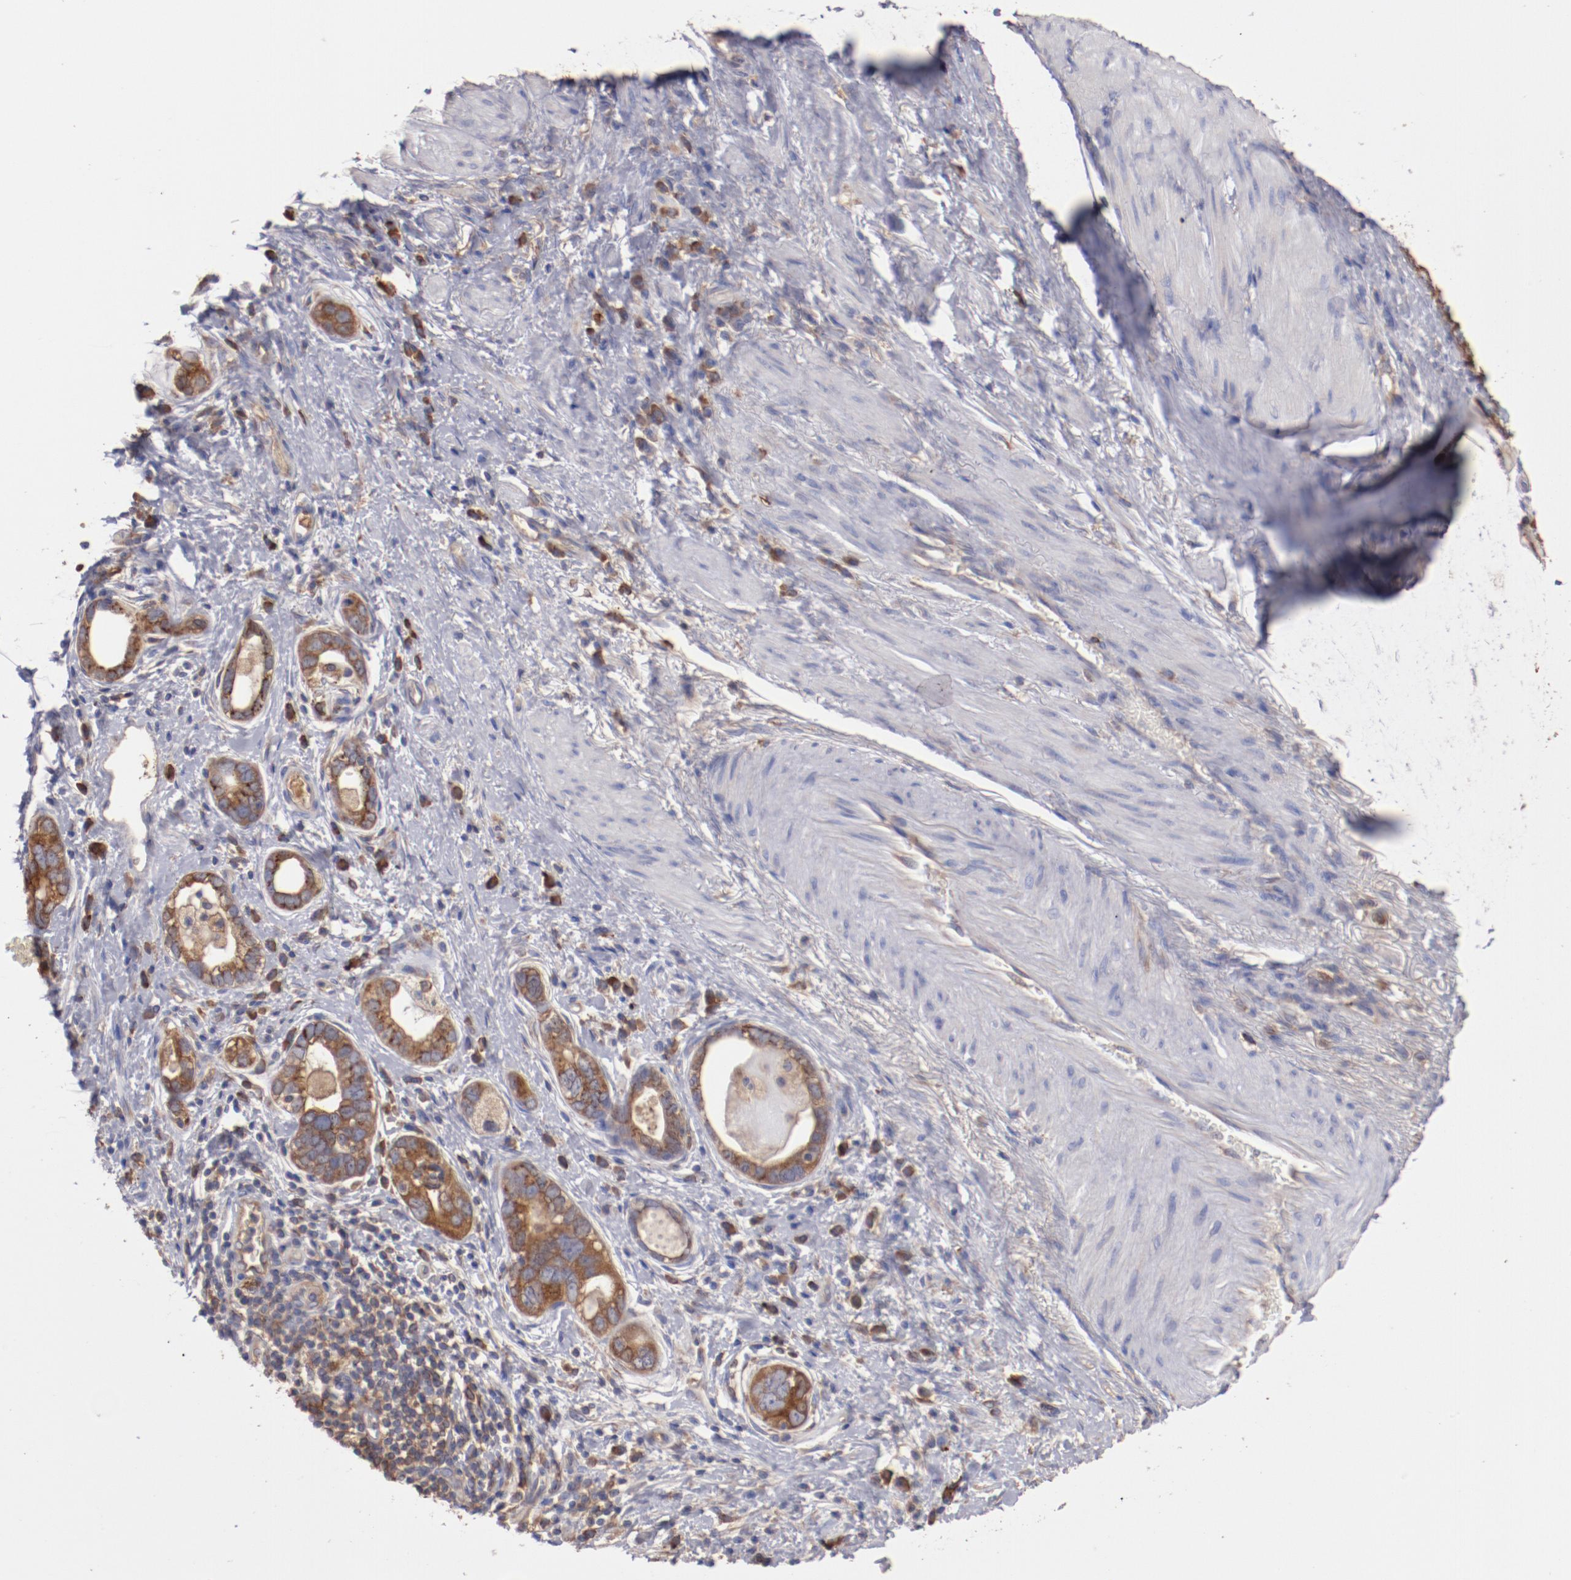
{"staining": {"intensity": "moderate", "quantity": ">75%", "location": "cytoplasmic/membranous"}, "tissue": "stomach cancer", "cell_type": "Tumor cells", "image_type": "cancer", "snomed": [{"axis": "morphology", "description": "Adenocarcinoma, NOS"}, {"axis": "topography", "description": "Stomach, lower"}], "caption": "A micrograph showing moderate cytoplasmic/membranous staining in approximately >75% of tumor cells in stomach cancer, as visualized by brown immunohistochemical staining.", "gene": "NFKBIE", "patient": {"sex": "female", "age": 93}}